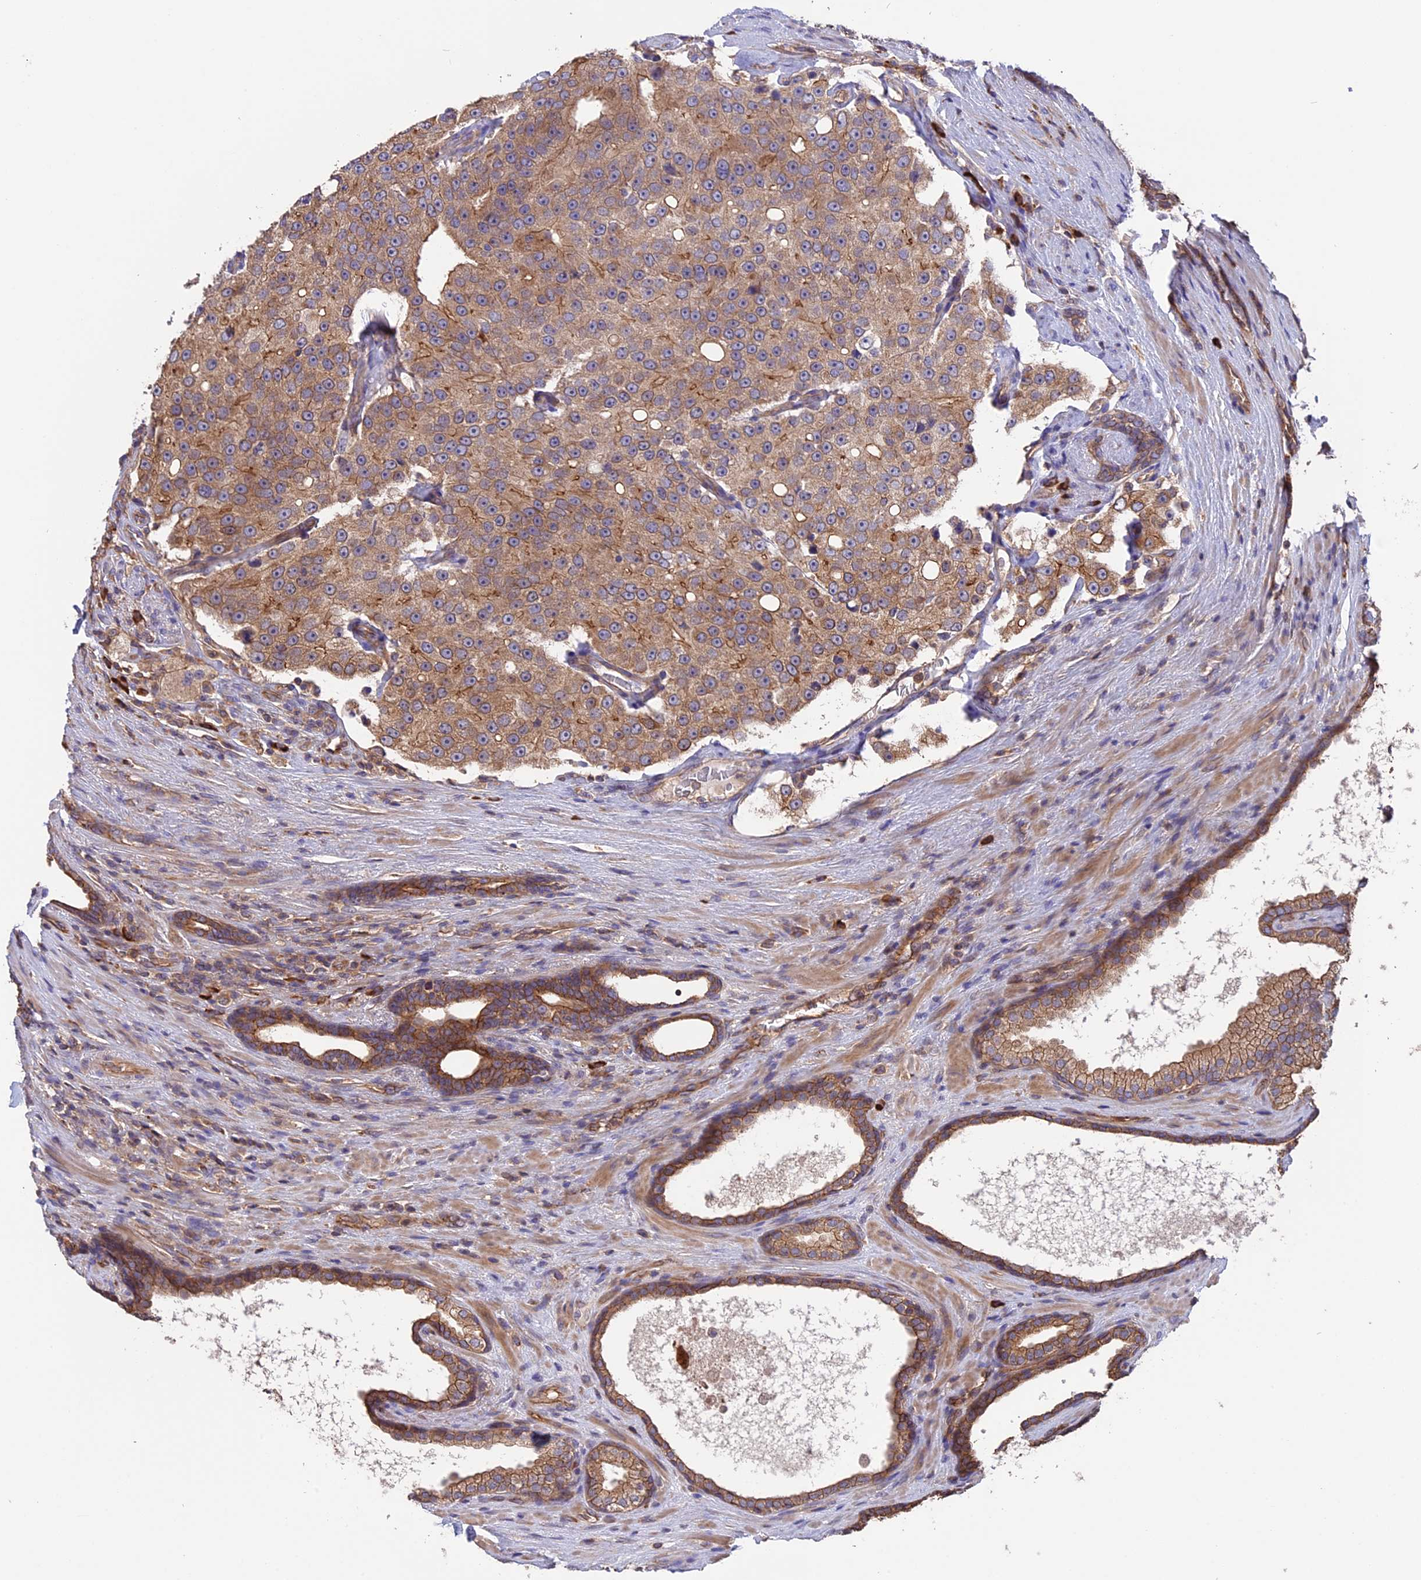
{"staining": {"intensity": "moderate", "quantity": ">75%", "location": "cytoplasmic/membranous"}, "tissue": "prostate cancer", "cell_type": "Tumor cells", "image_type": "cancer", "snomed": [{"axis": "morphology", "description": "Adenocarcinoma, High grade"}, {"axis": "topography", "description": "Prostate"}], "caption": "A medium amount of moderate cytoplasmic/membranous expression is seen in approximately >75% of tumor cells in prostate adenocarcinoma (high-grade) tissue.", "gene": "GAS8", "patient": {"sex": "male", "age": 70}}